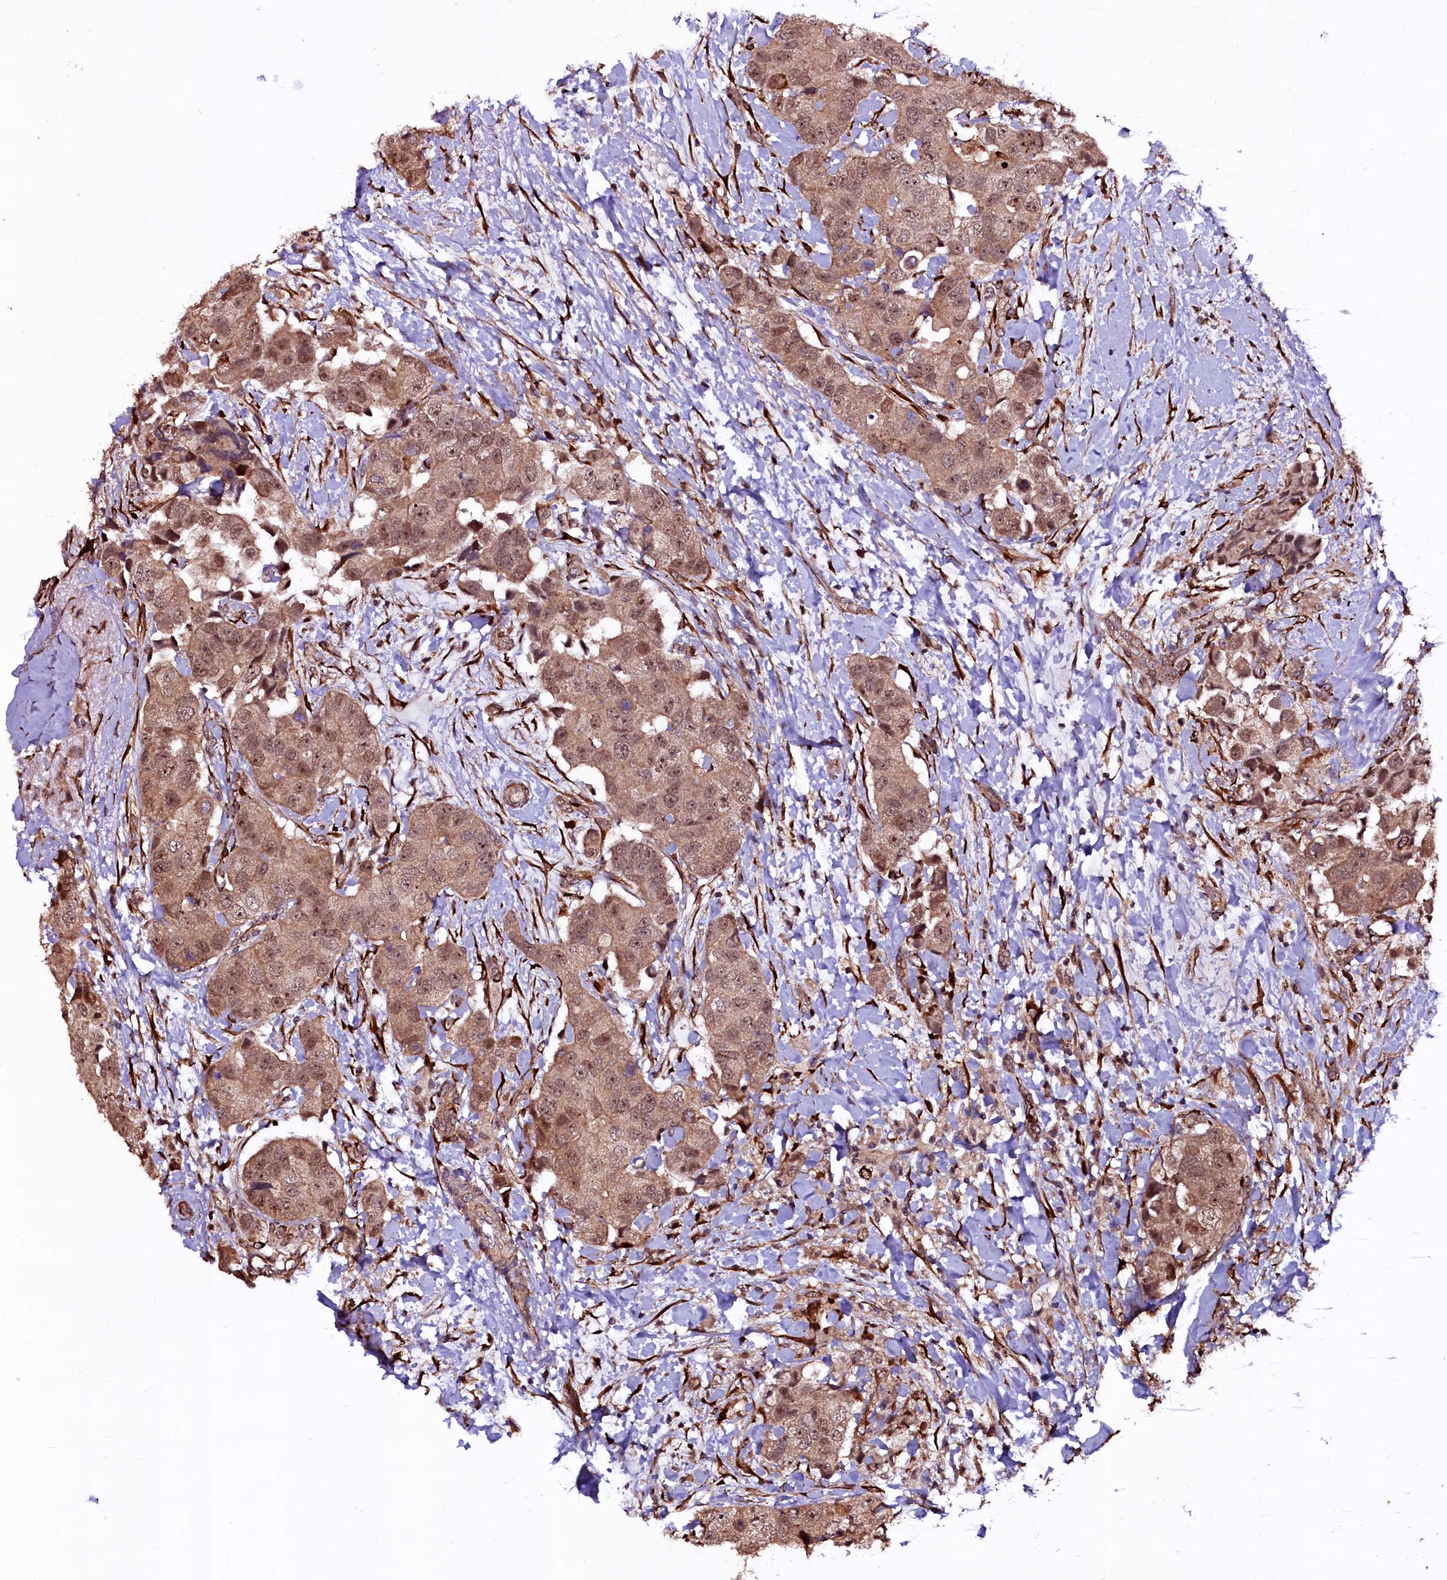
{"staining": {"intensity": "moderate", "quantity": ">75%", "location": "cytoplasmic/membranous,nuclear"}, "tissue": "breast cancer", "cell_type": "Tumor cells", "image_type": "cancer", "snomed": [{"axis": "morphology", "description": "Normal tissue, NOS"}, {"axis": "morphology", "description": "Duct carcinoma"}, {"axis": "topography", "description": "Breast"}], "caption": "The histopathology image displays staining of breast cancer (invasive ductal carcinoma), revealing moderate cytoplasmic/membranous and nuclear protein expression (brown color) within tumor cells.", "gene": "N4BP1", "patient": {"sex": "female", "age": 62}}